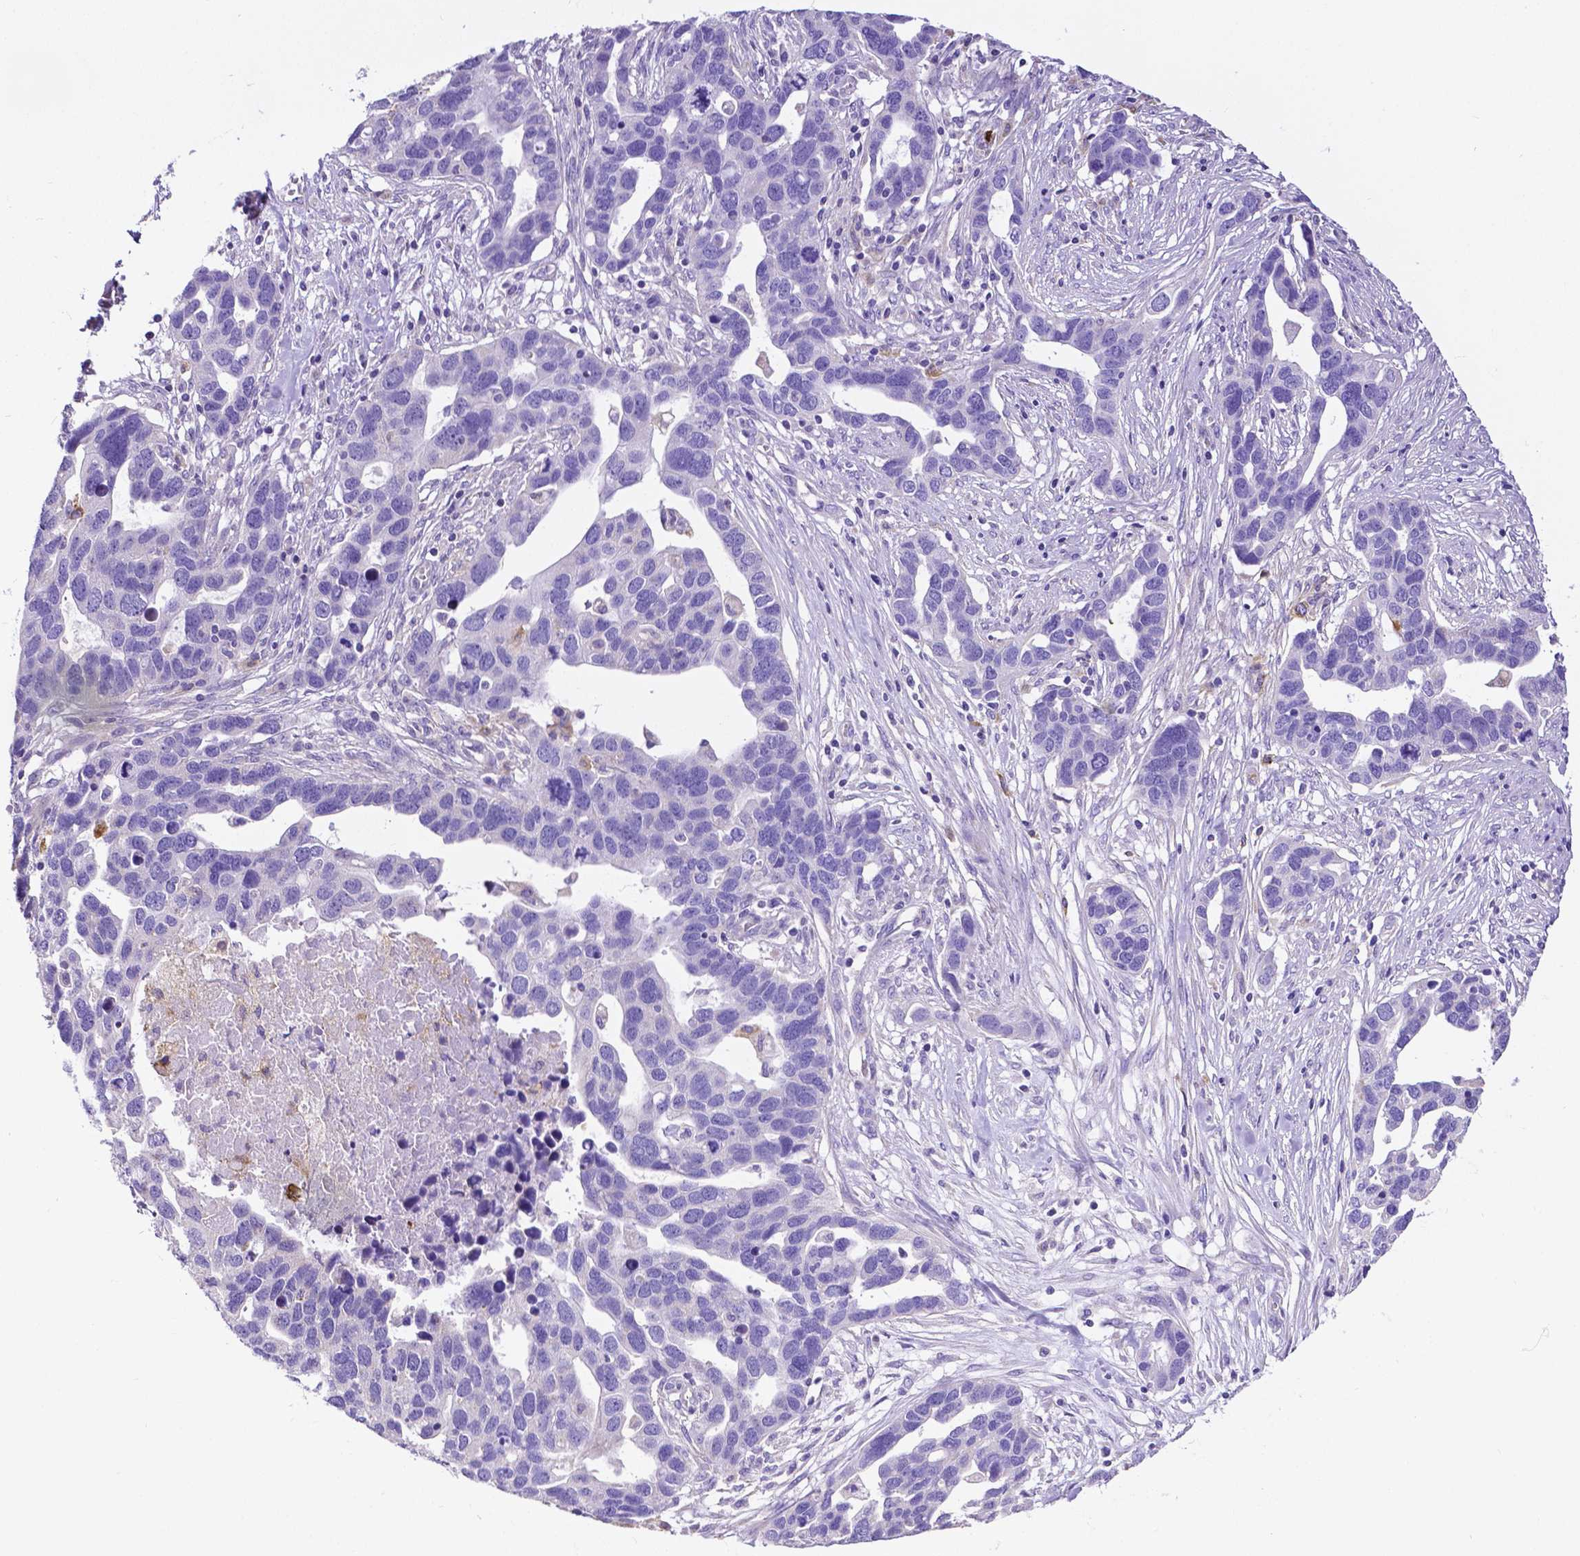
{"staining": {"intensity": "negative", "quantity": "none", "location": "none"}, "tissue": "ovarian cancer", "cell_type": "Tumor cells", "image_type": "cancer", "snomed": [{"axis": "morphology", "description": "Cystadenocarcinoma, serous, NOS"}, {"axis": "topography", "description": "Ovary"}], "caption": "Serous cystadenocarcinoma (ovarian) was stained to show a protein in brown. There is no significant positivity in tumor cells.", "gene": "MMP9", "patient": {"sex": "female", "age": 54}}